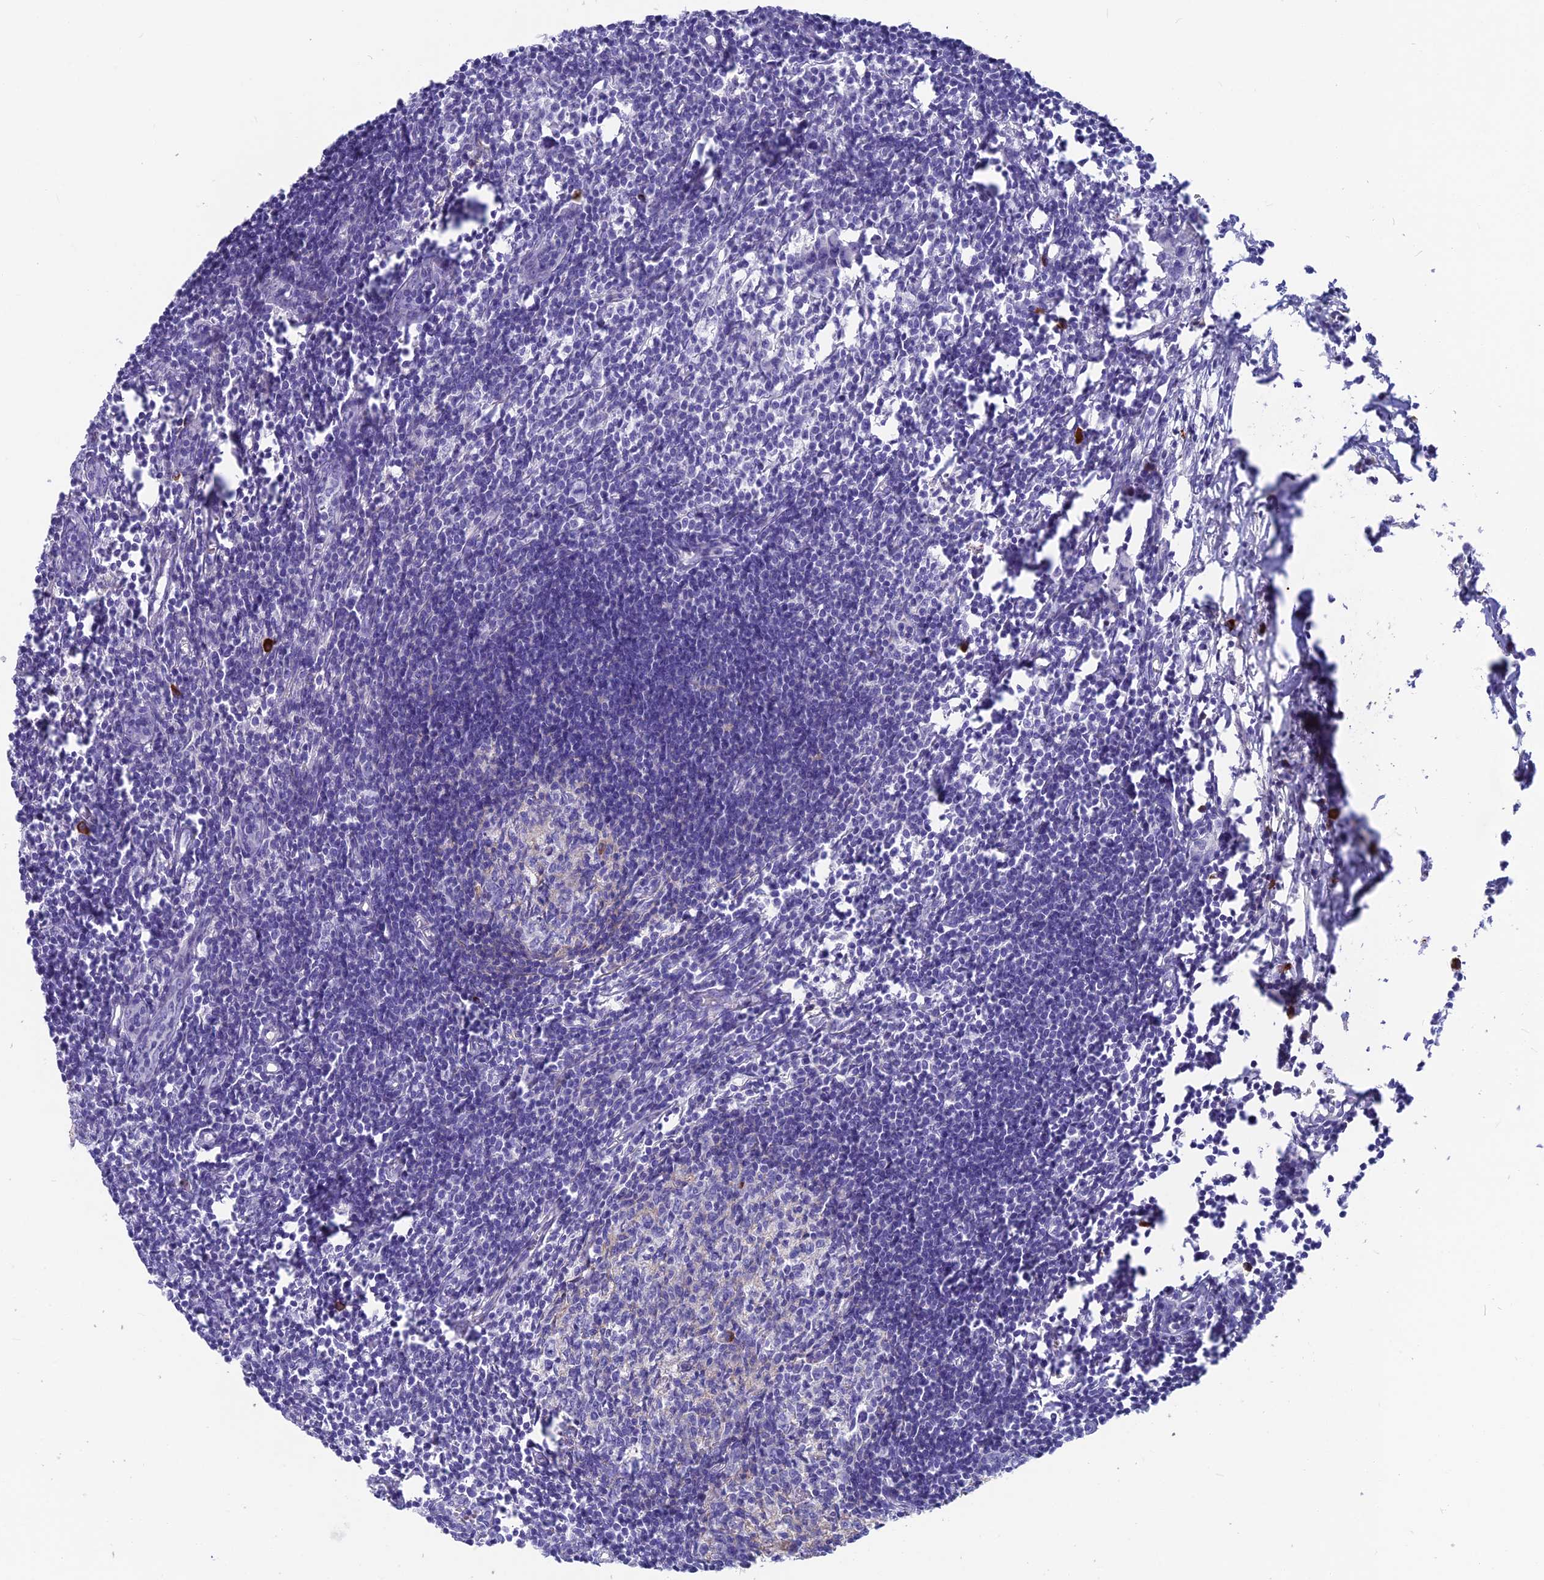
{"staining": {"intensity": "negative", "quantity": "none", "location": "none"}, "tissue": "lymph node", "cell_type": "Germinal center cells", "image_type": "normal", "snomed": [{"axis": "morphology", "description": "Normal tissue, NOS"}, {"axis": "morphology", "description": "Malignant melanoma, Metastatic site"}, {"axis": "topography", "description": "Lymph node"}], "caption": "High power microscopy micrograph of an IHC histopathology image of normal lymph node, revealing no significant expression in germinal center cells.", "gene": "SNAP91", "patient": {"sex": "male", "age": 41}}